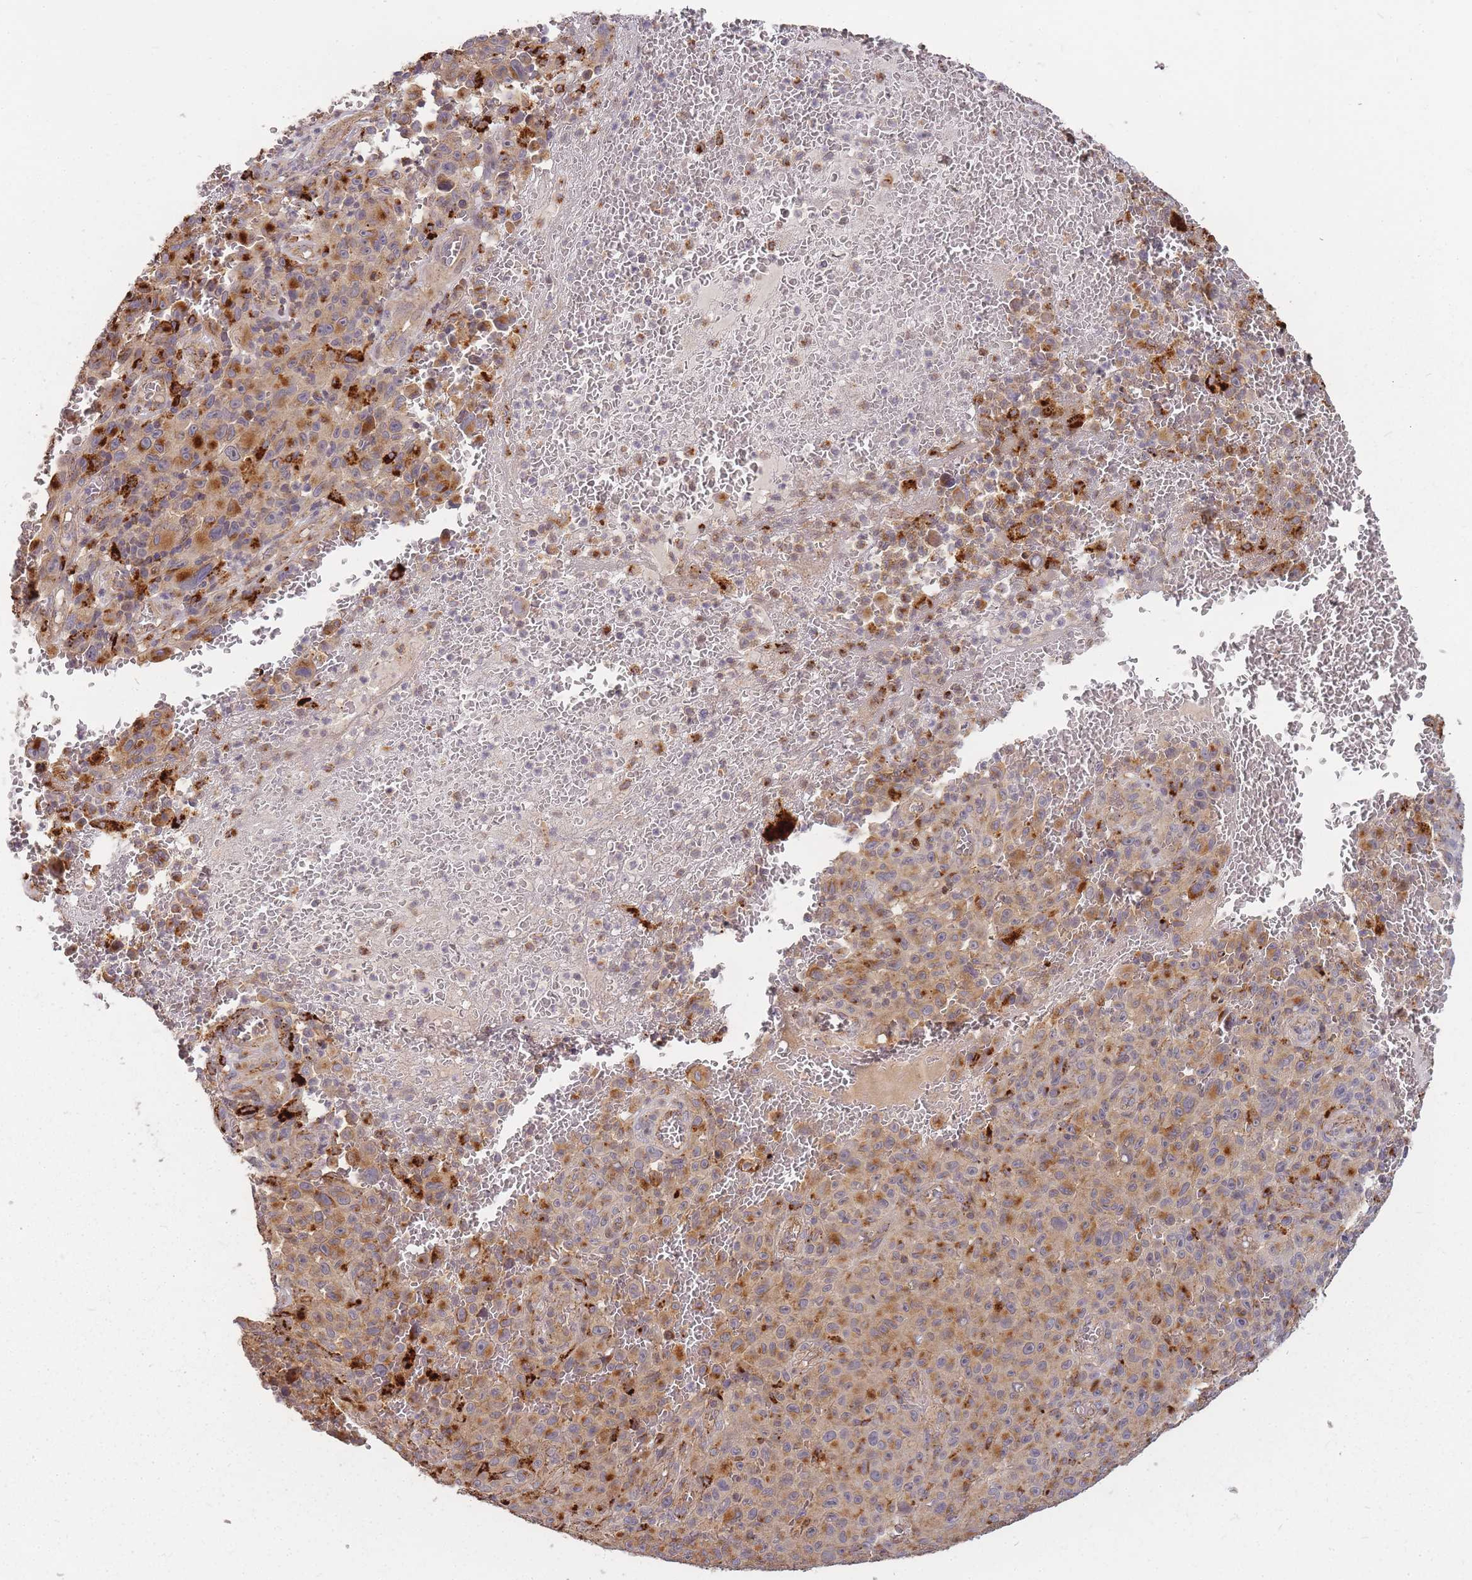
{"staining": {"intensity": "moderate", "quantity": ">75%", "location": "cytoplasmic/membranous"}, "tissue": "melanoma", "cell_type": "Tumor cells", "image_type": "cancer", "snomed": [{"axis": "morphology", "description": "Malignant melanoma, NOS"}, {"axis": "topography", "description": "Skin"}], "caption": "An immunohistochemistry (IHC) image of neoplastic tissue is shown. Protein staining in brown labels moderate cytoplasmic/membranous positivity in melanoma within tumor cells.", "gene": "ATG5", "patient": {"sex": "female", "age": 82}}